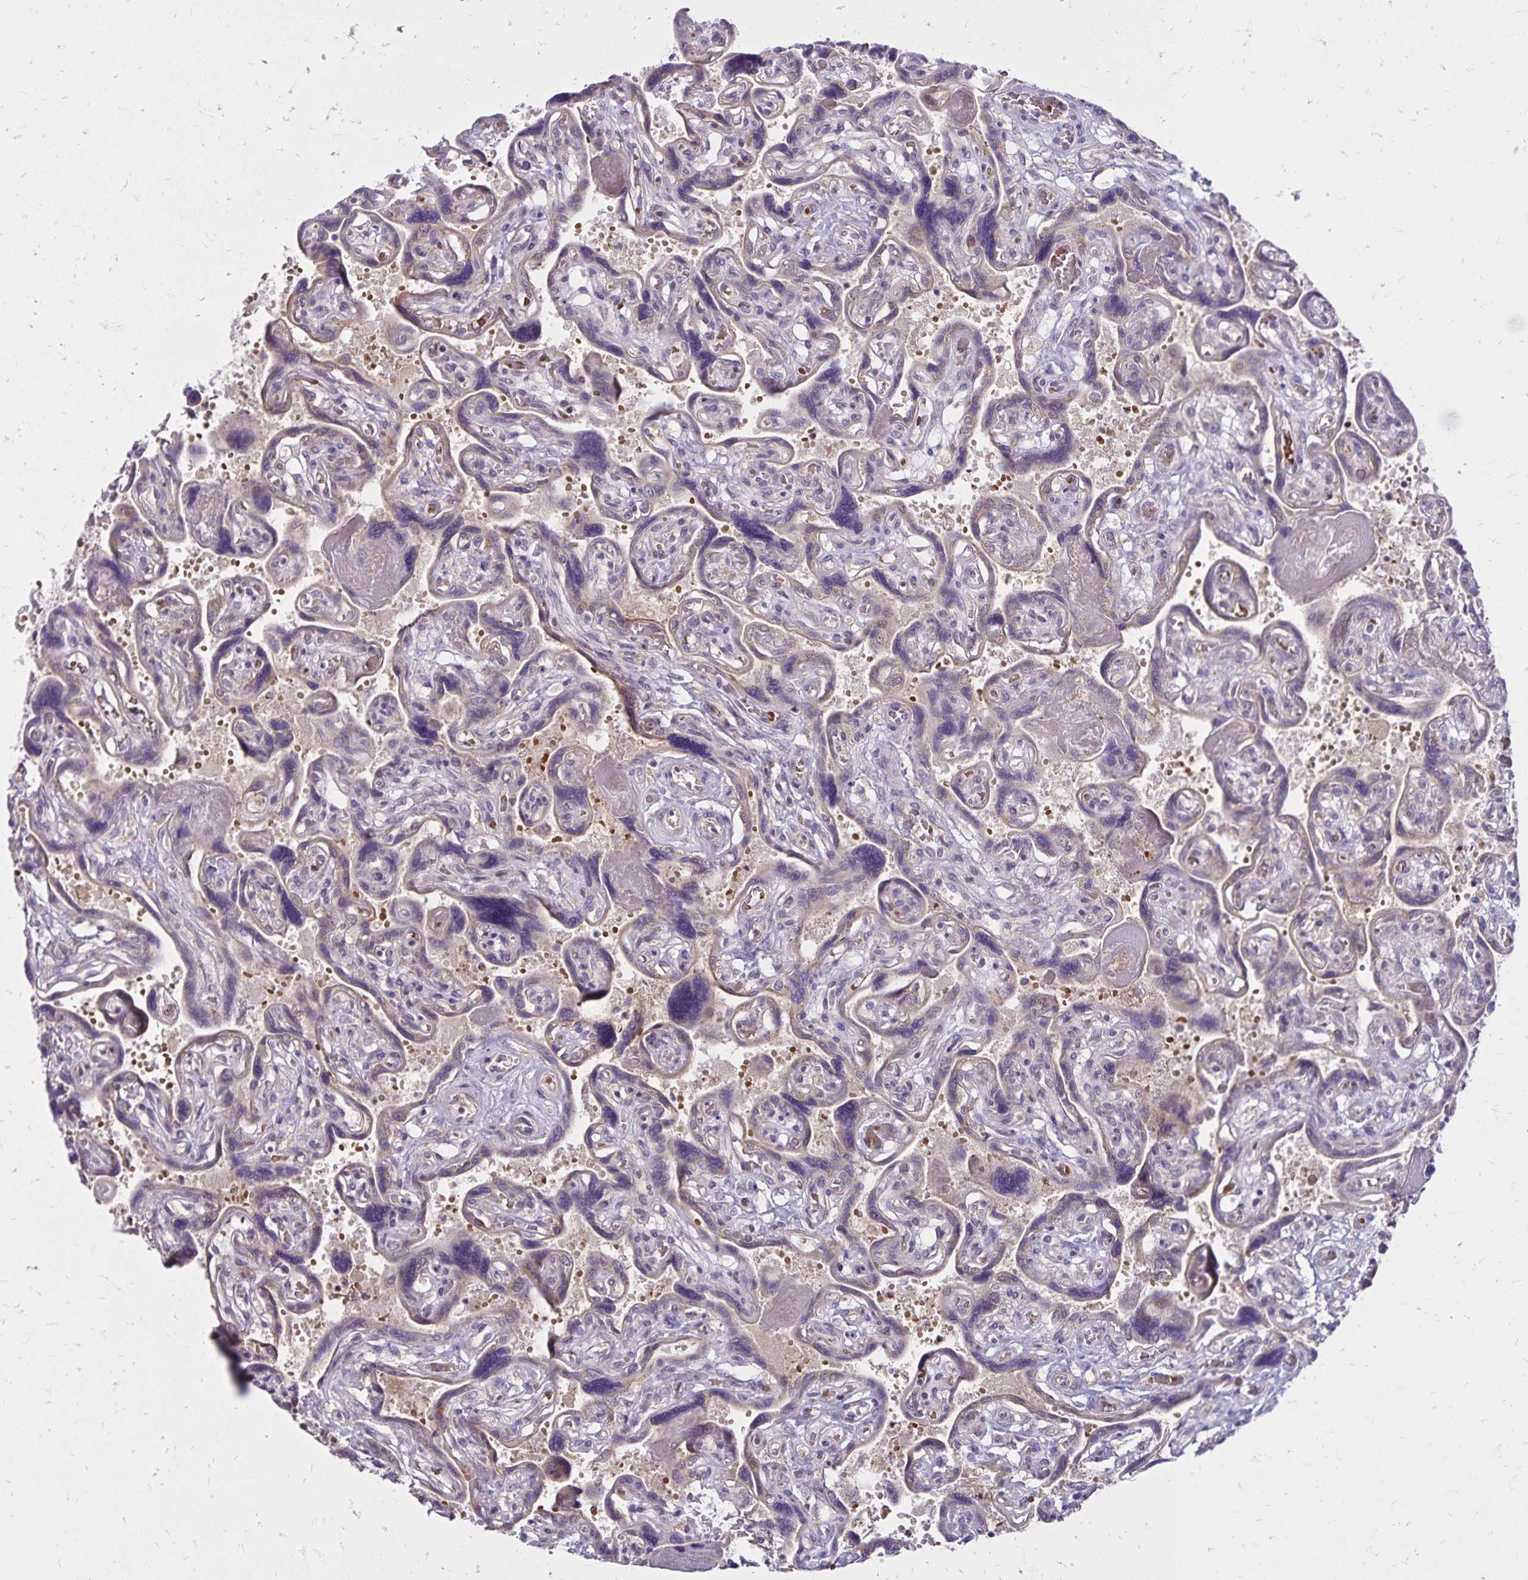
{"staining": {"intensity": "negative", "quantity": "none", "location": "none"}, "tissue": "placenta", "cell_type": "Decidual cells", "image_type": "normal", "snomed": [{"axis": "morphology", "description": "Normal tissue, NOS"}, {"axis": "topography", "description": "Placenta"}], "caption": "Decidual cells are negative for brown protein staining in normal placenta. Nuclei are stained in blue.", "gene": "FSD1", "patient": {"sex": "female", "age": 32}}